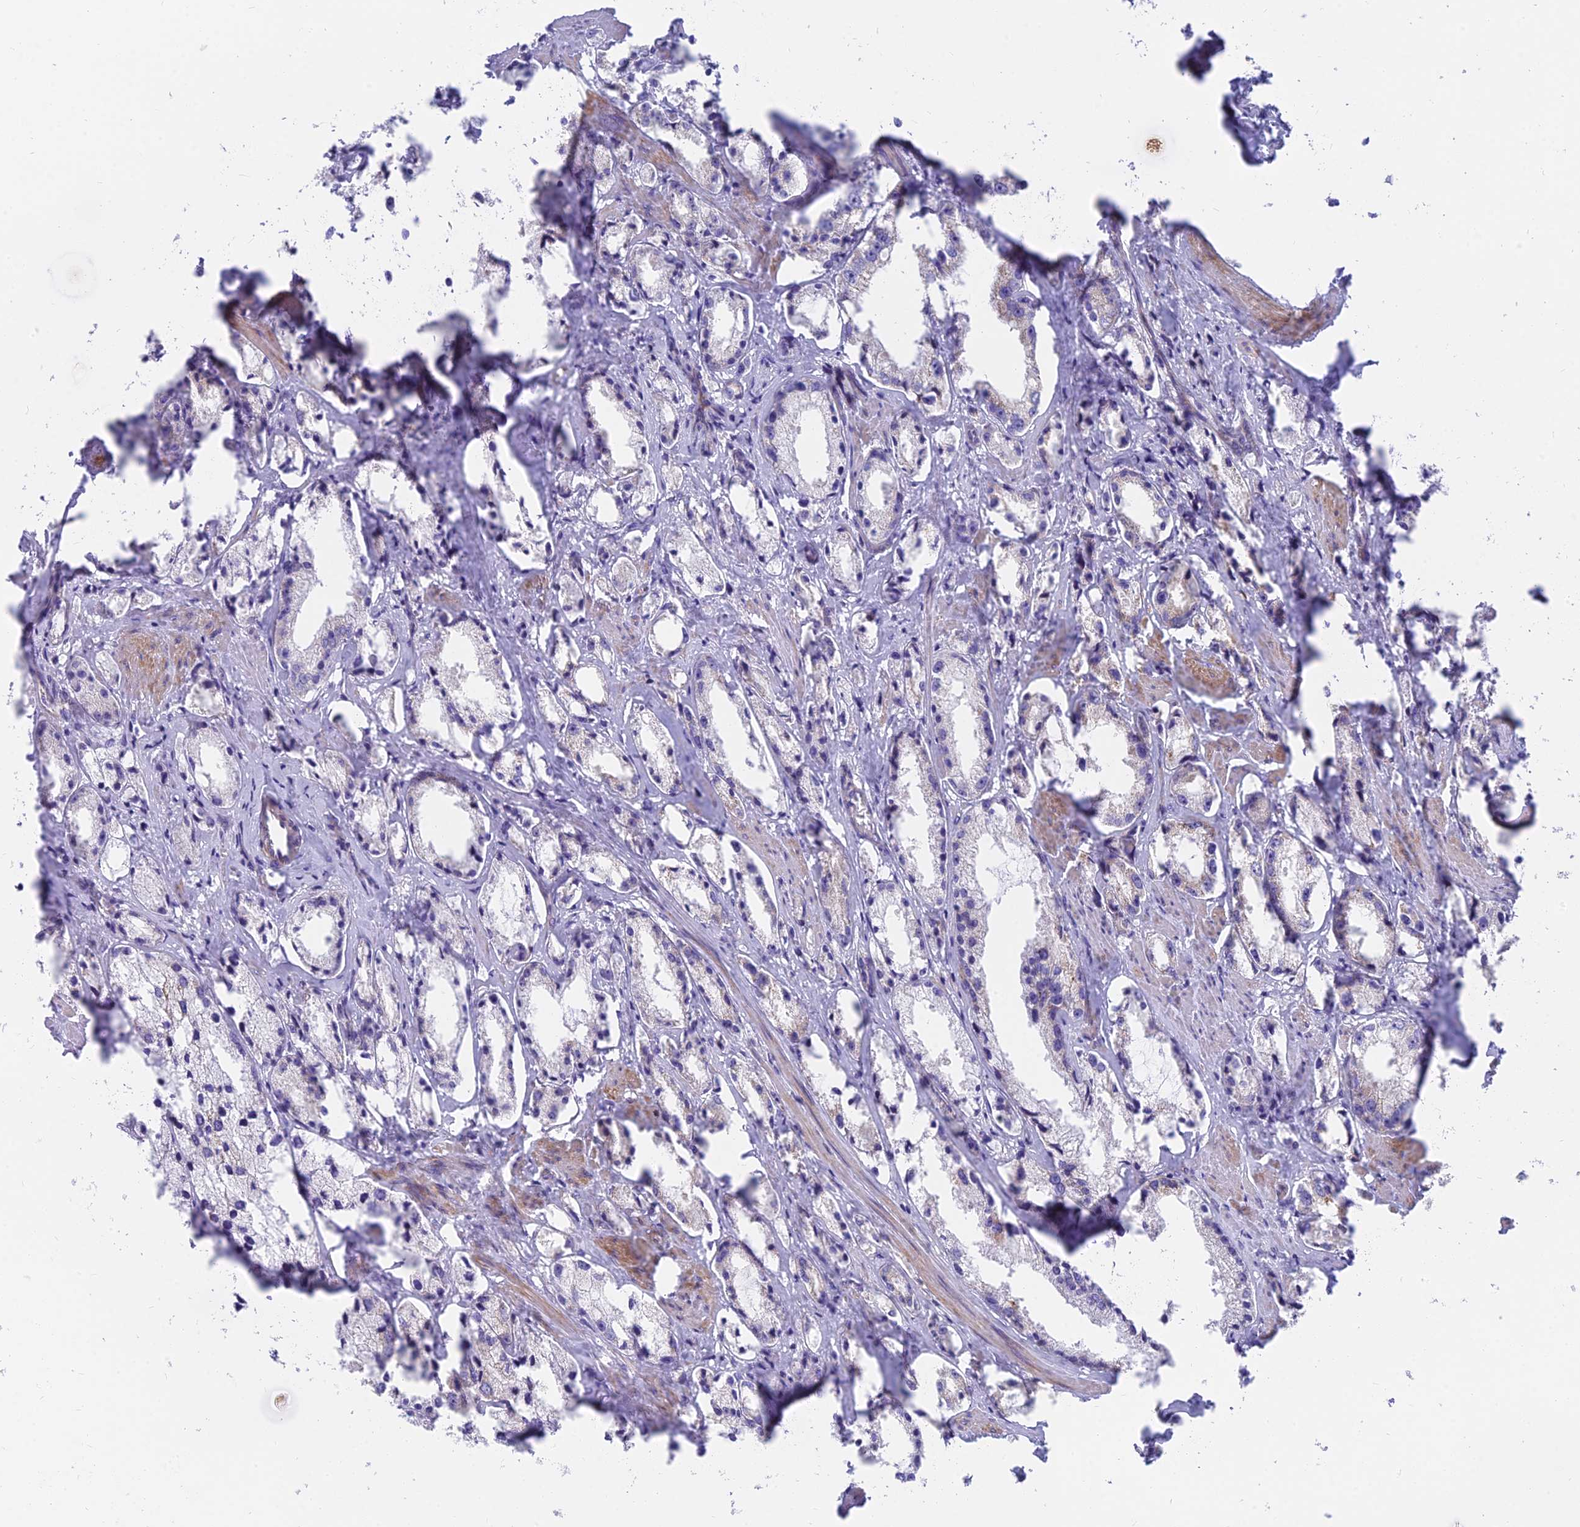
{"staining": {"intensity": "weak", "quantity": "<25%", "location": "cytoplasmic/membranous"}, "tissue": "prostate cancer", "cell_type": "Tumor cells", "image_type": "cancer", "snomed": [{"axis": "morphology", "description": "Adenocarcinoma, High grade"}, {"axis": "topography", "description": "Prostate"}], "caption": "The immunohistochemistry photomicrograph has no significant staining in tumor cells of prostate high-grade adenocarcinoma tissue. Brightfield microscopy of IHC stained with DAB (brown) and hematoxylin (blue), captured at high magnification.", "gene": "MVB12A", "patient": {"sex": "male", "age": 66}}